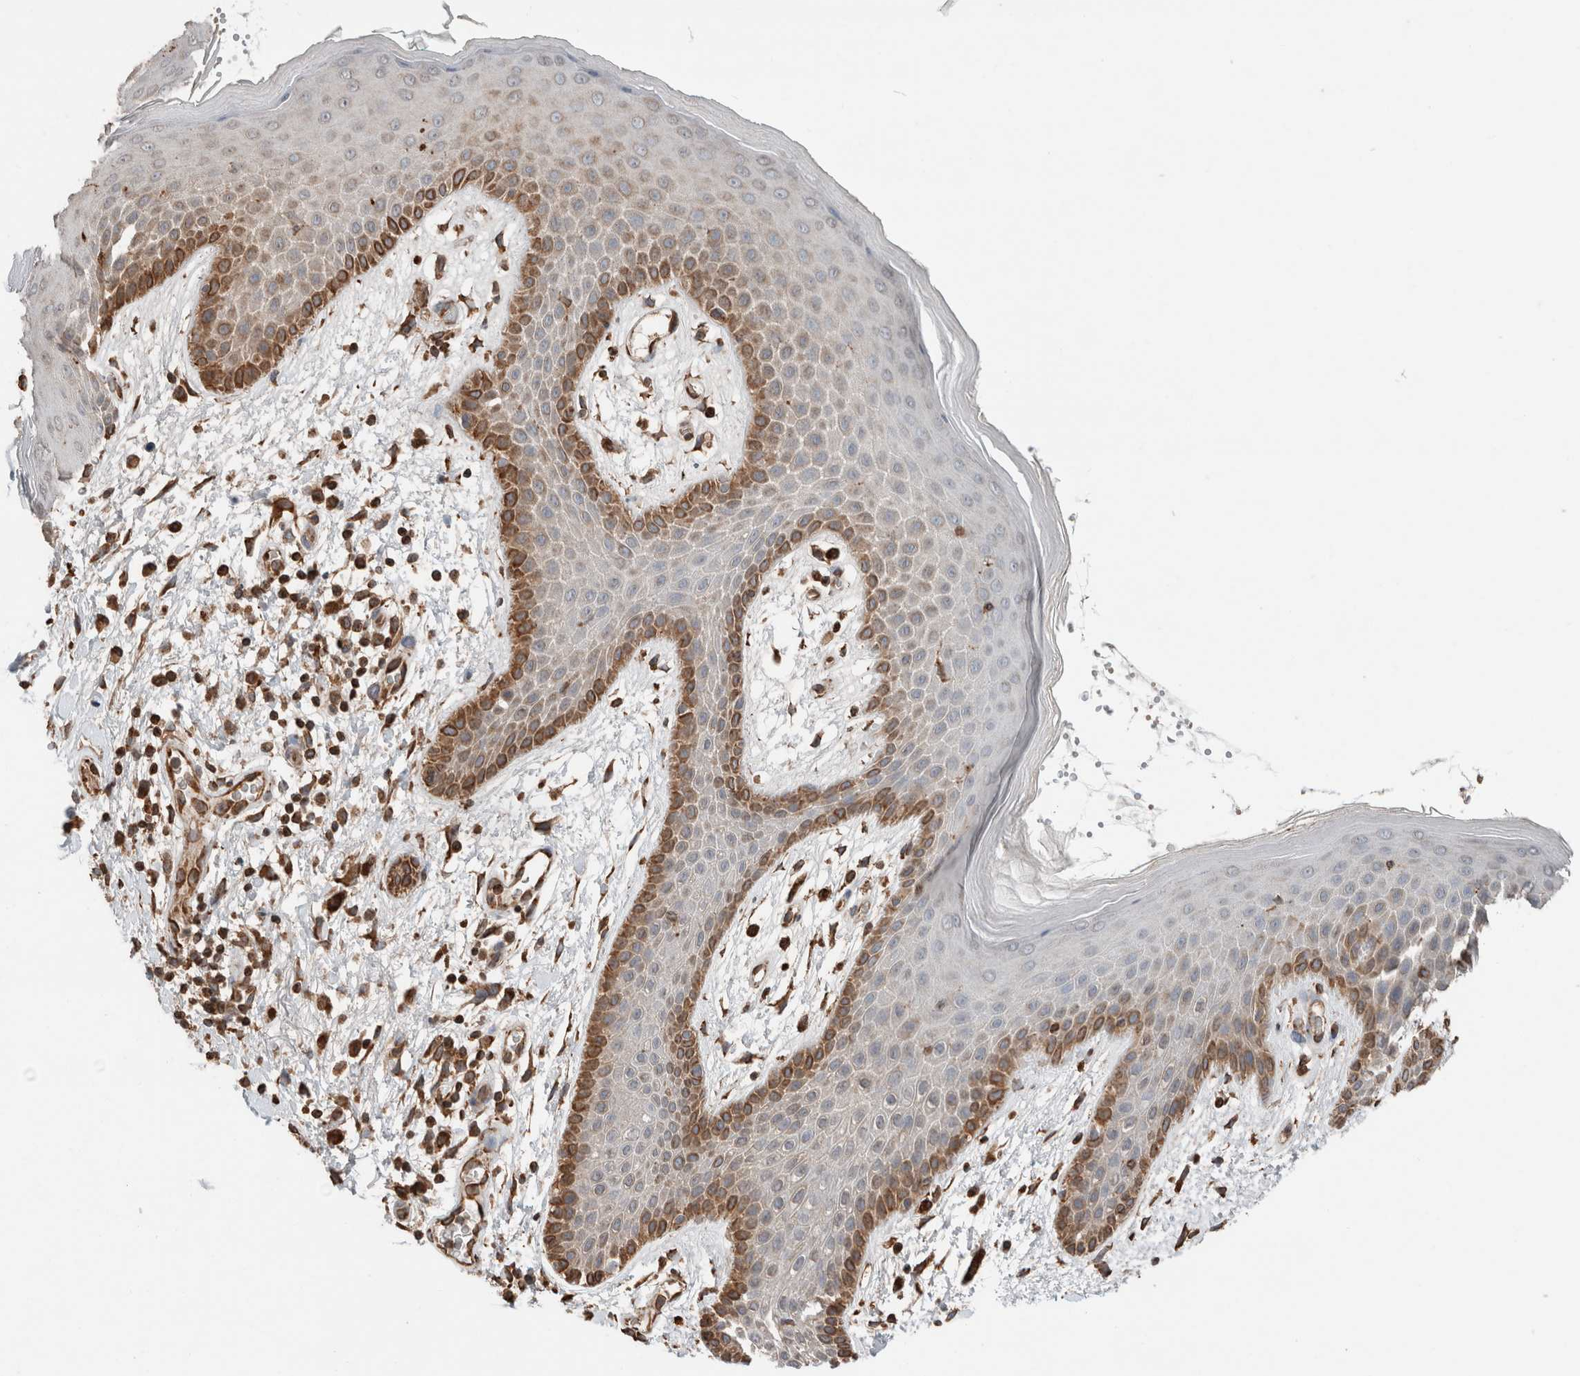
{"staining": {"intensity": "moderate", "quantity": "<25%", "location": "cytoplasmic/membranous"}, "tissue": "skin", "cell_type": "Epidermal cells", "image_type": "normal", "snomed": [{"axis": "morphology", "description": "Normal tissue, NOS"}, {"axis": "topography", "description": "Anal"}], "caption": "Benign skin shows moderate cytoplasmic/membranous expression in about <25% of epidermal cells, visualized by immunohistochemistry.", "gene": "ERAP2", "patient": {"sex": "male", "age": 74}}